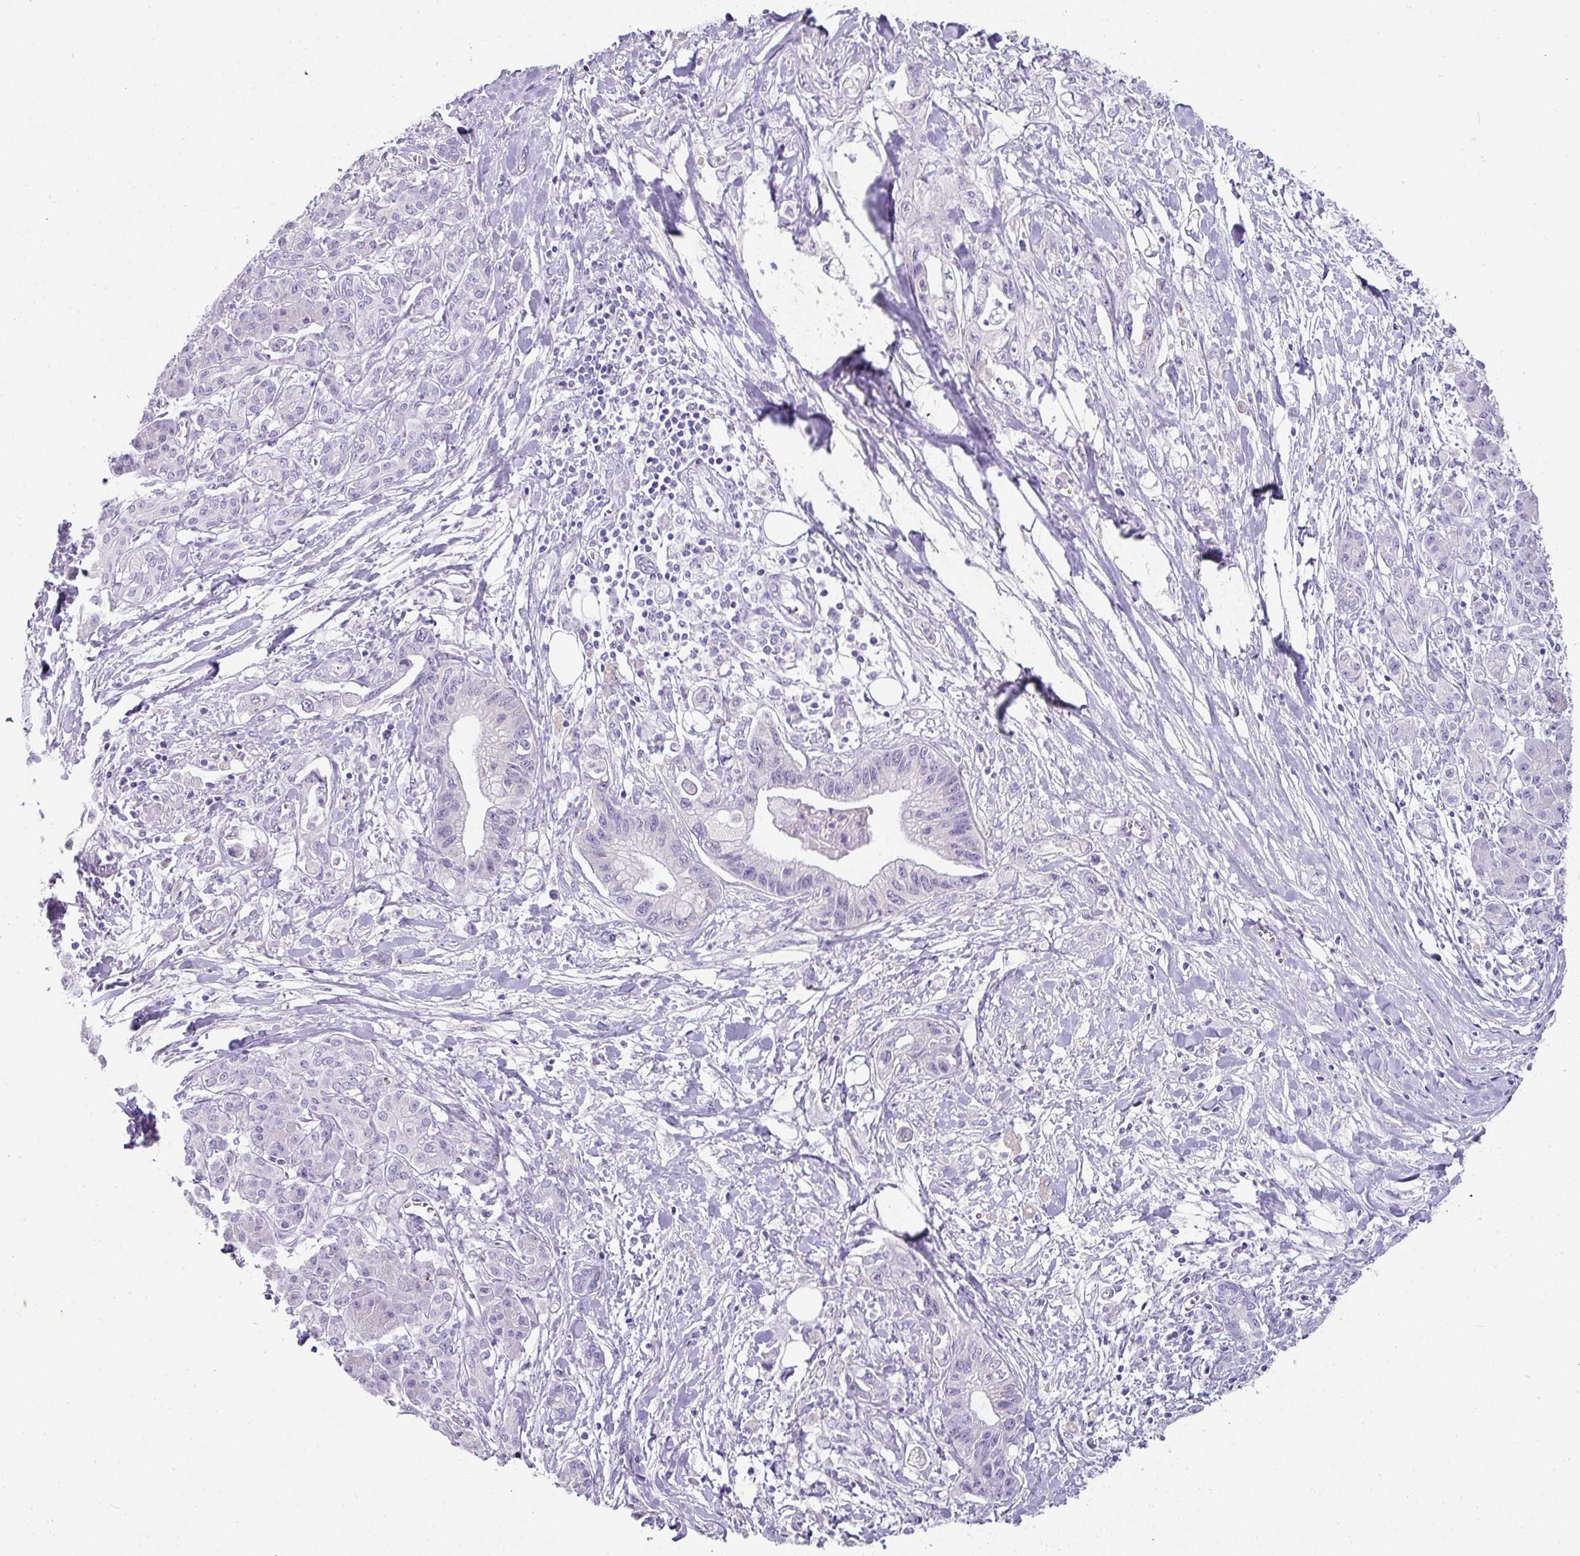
{"staining": {"intensity": "negative", "quantity": "none", "location": "none"}, "tissue": "pancreatic cancer", "cell_type": "Tumor cells", "image_type": "cancer", "snomed": [{"axis": "morphology", "description": "Adenocarcinoma, NOS"}, {"axis": "topography", "description": "Pancreas"}], "caption": "A photomicrograph of pancreatic cancer (adenocarcinoma) stained for a protein demonstrates no brown staining in tumor cells. Brightfield microscopy of immunohistochemistry stained with DAB (3,3'-diaminobenzidine) (brown) and hematoxylin (blue), captured at high magnification.", "gene": "OR52N1", "patient": {"sex": "male", "age": 61}}